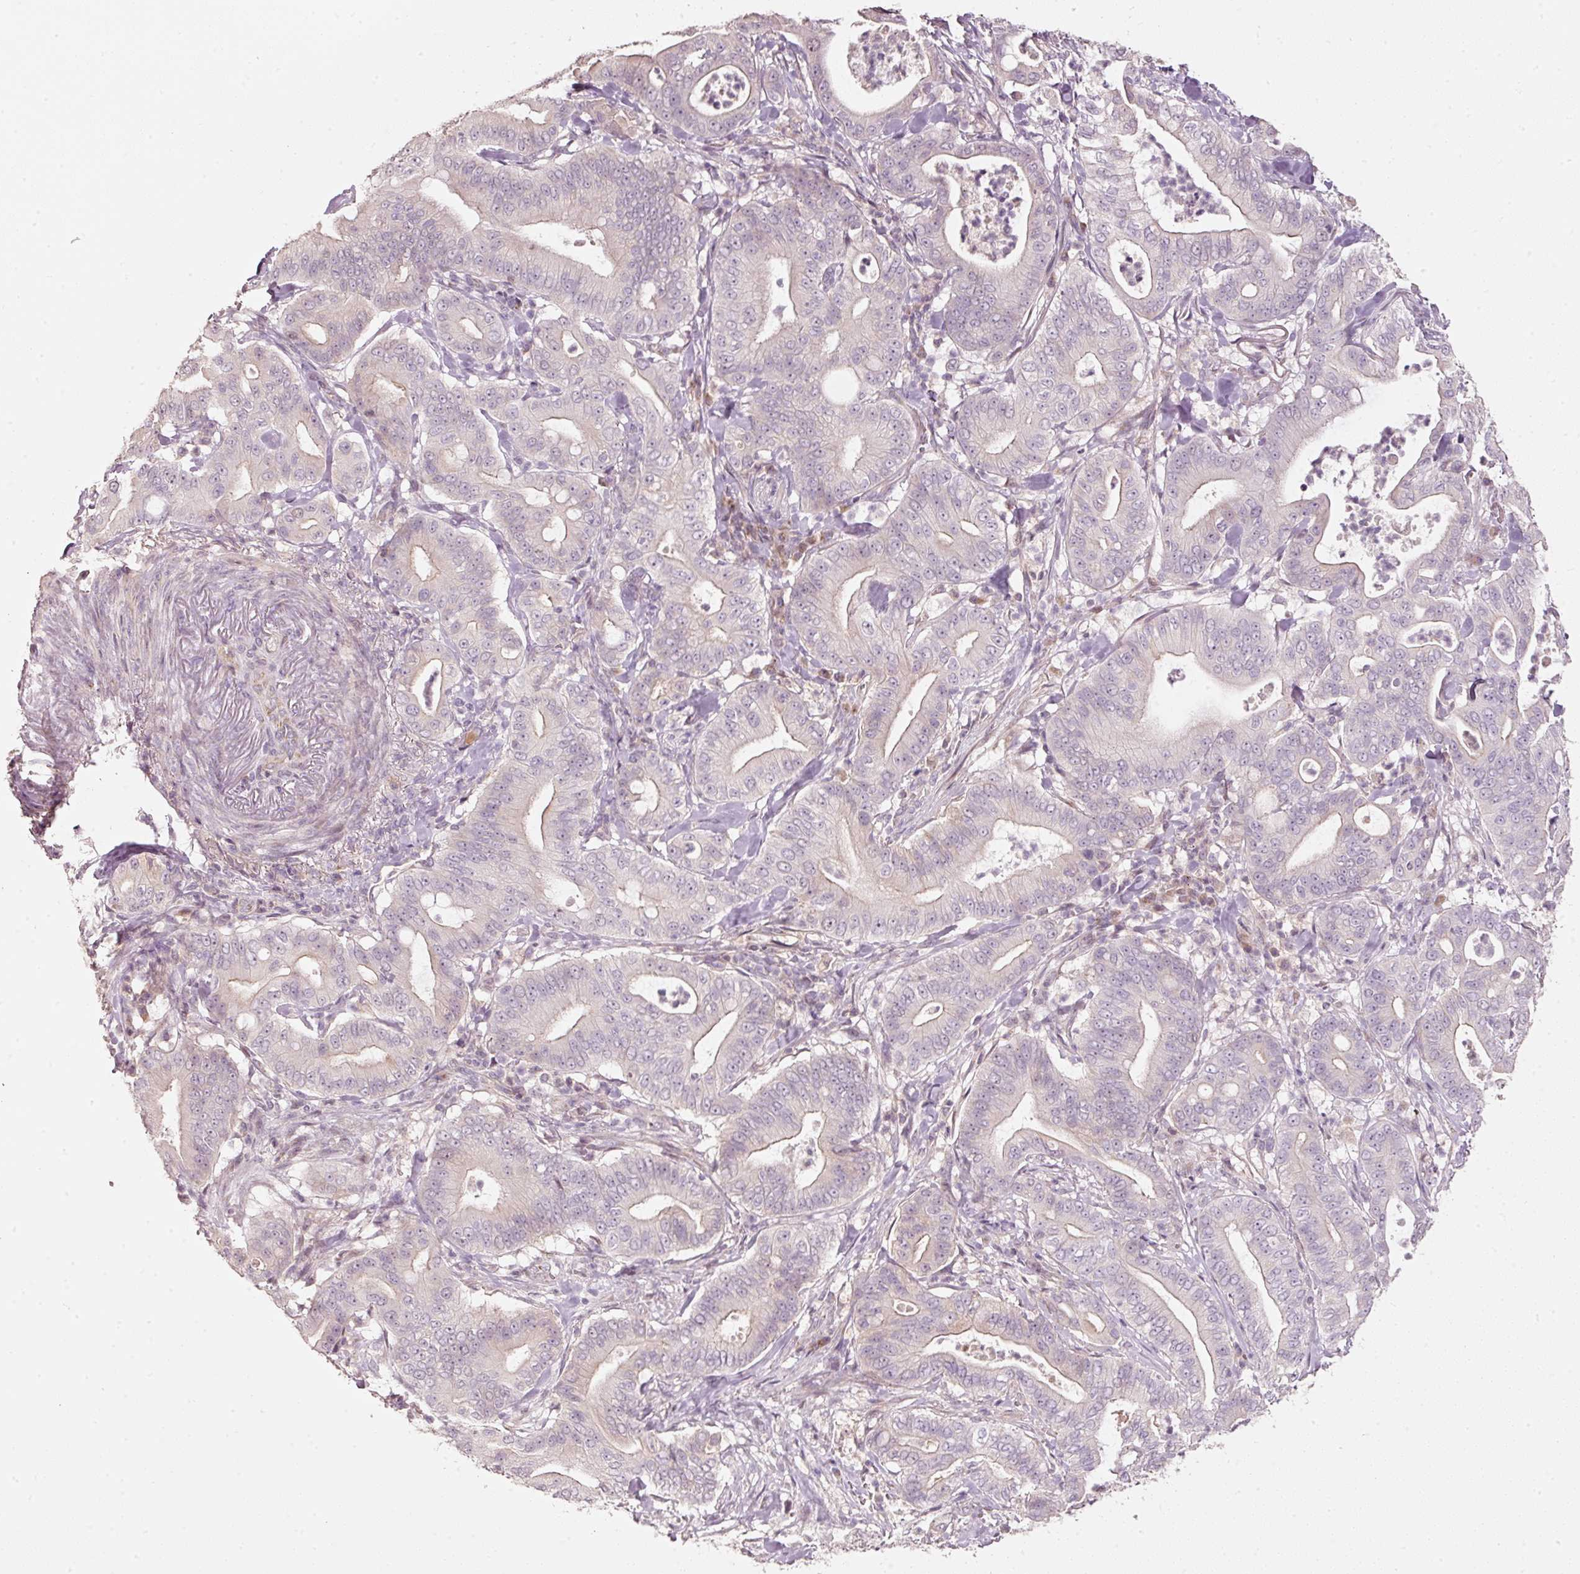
{"staining": {"intensity": "weak", "quantity": "<25%", "location": "cytoplasmic/membranous"}, "tissue": "pancreatic cancer", "cell_type": "Tumor cells", "image_type": "cancer", "snomed": [{"axis": "morphology", "description": "Adenocarcinoma, NOS"}, {"axis": "topography", "description": "Pancreas"}], "caption": "IHC of human adenocarcinoma (pancreatic) reveals no staining in tumor cells.", "gene": "TOB2", "patient": {"sex": "male", "age": 71}}